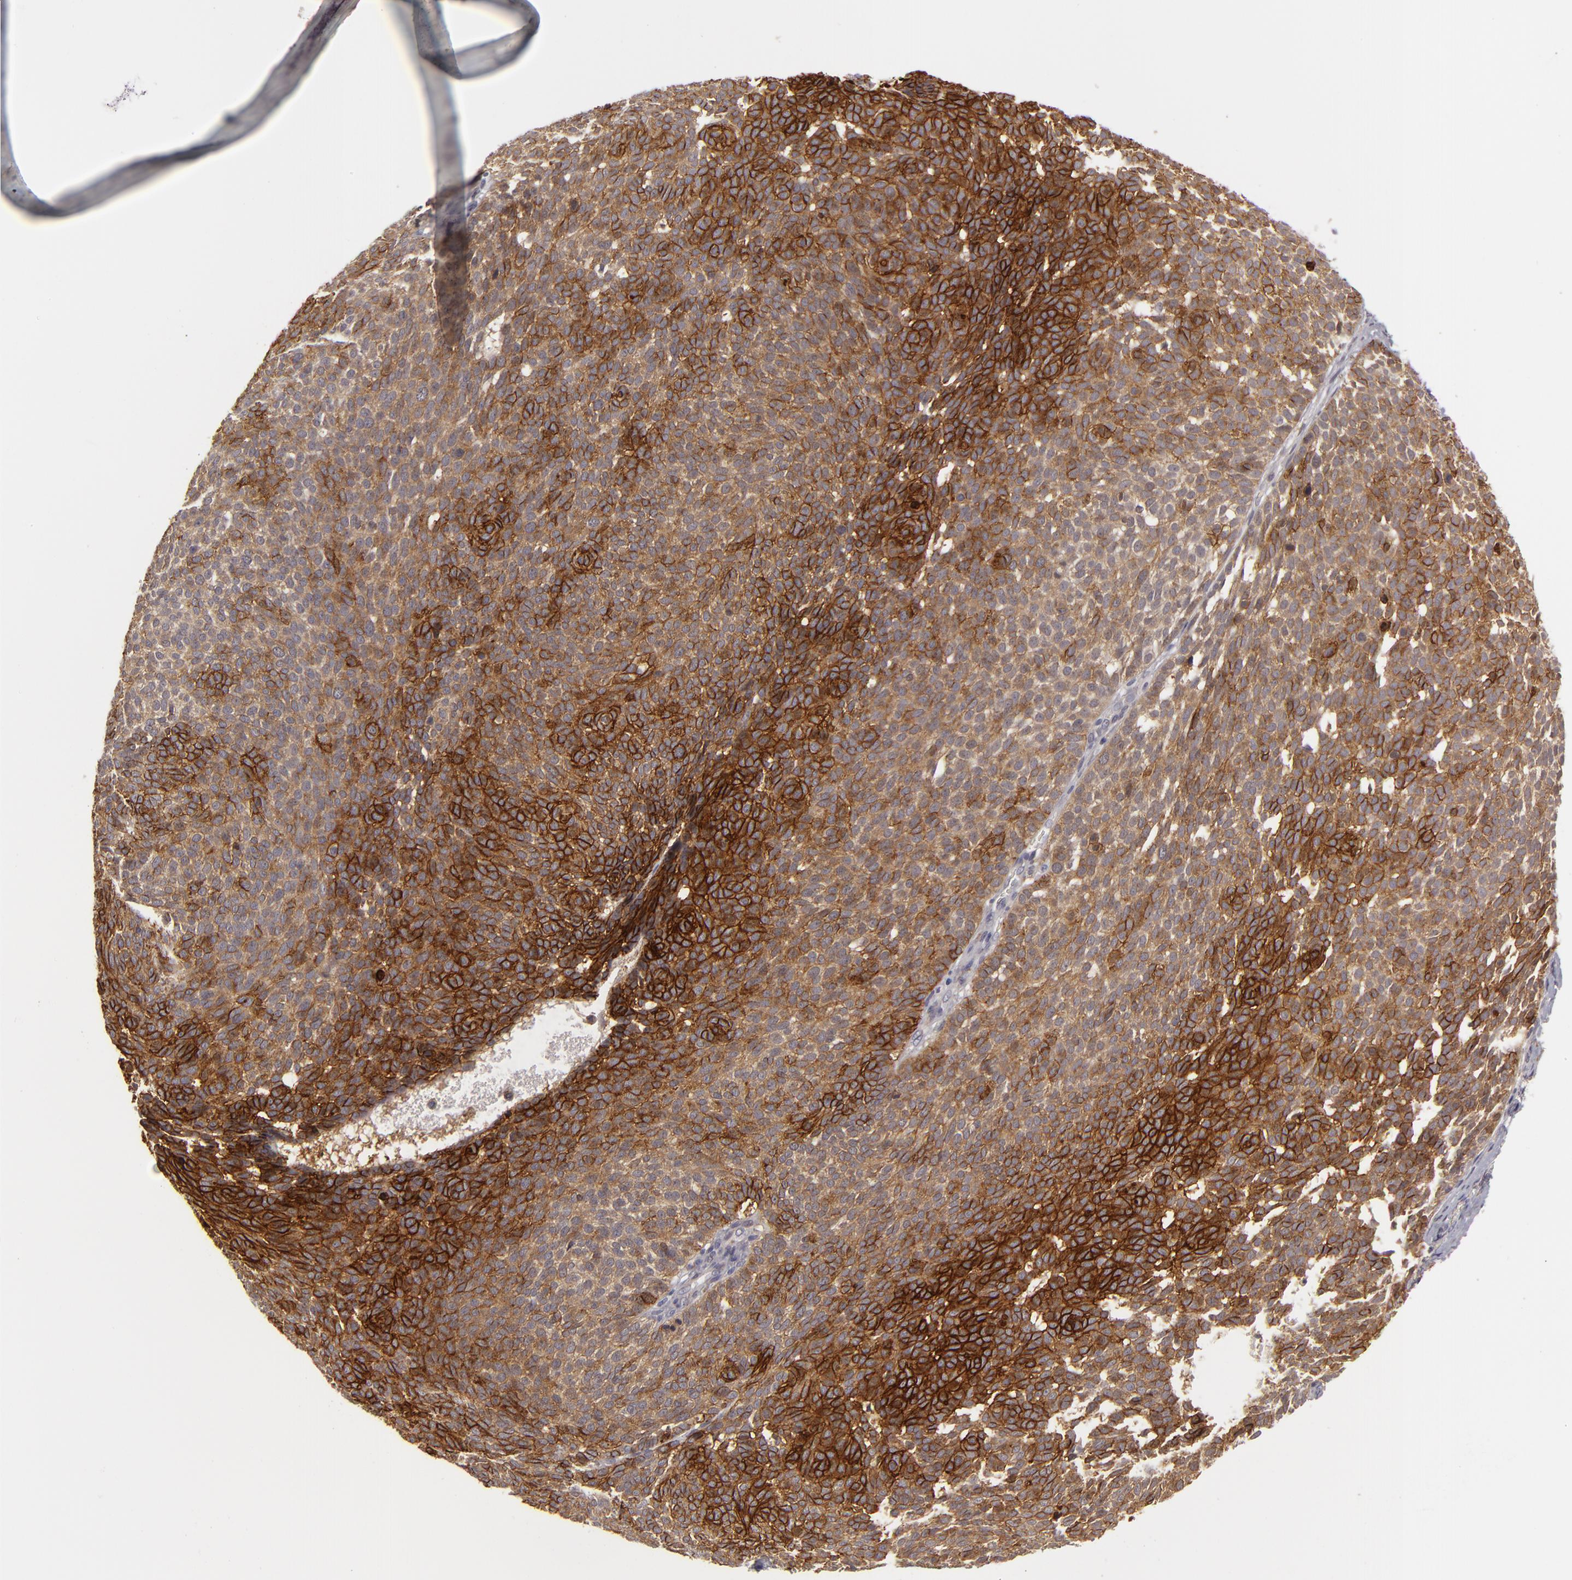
{"staining": {"intensity": "moderate", "quantity": ">75%", "location": "cytoplasmic/membranous"}, "tissue": "skin cancer", "cell_type": "Tumor cells", "image_type": "cancer", "snomed": [{"axis": "morphology", "description": "Basal cell carcinoma"}, {"axis": "topography", "description": "Skin"}], "caption": "This micrograph displays immunohistochemistry staining of skin cancer, with medium moderate cytoplasmic/membranous expression in approximately >75% of tumor cells.", "gene": "ALCAM", "patient": {"sex": "male", "age": 63}}